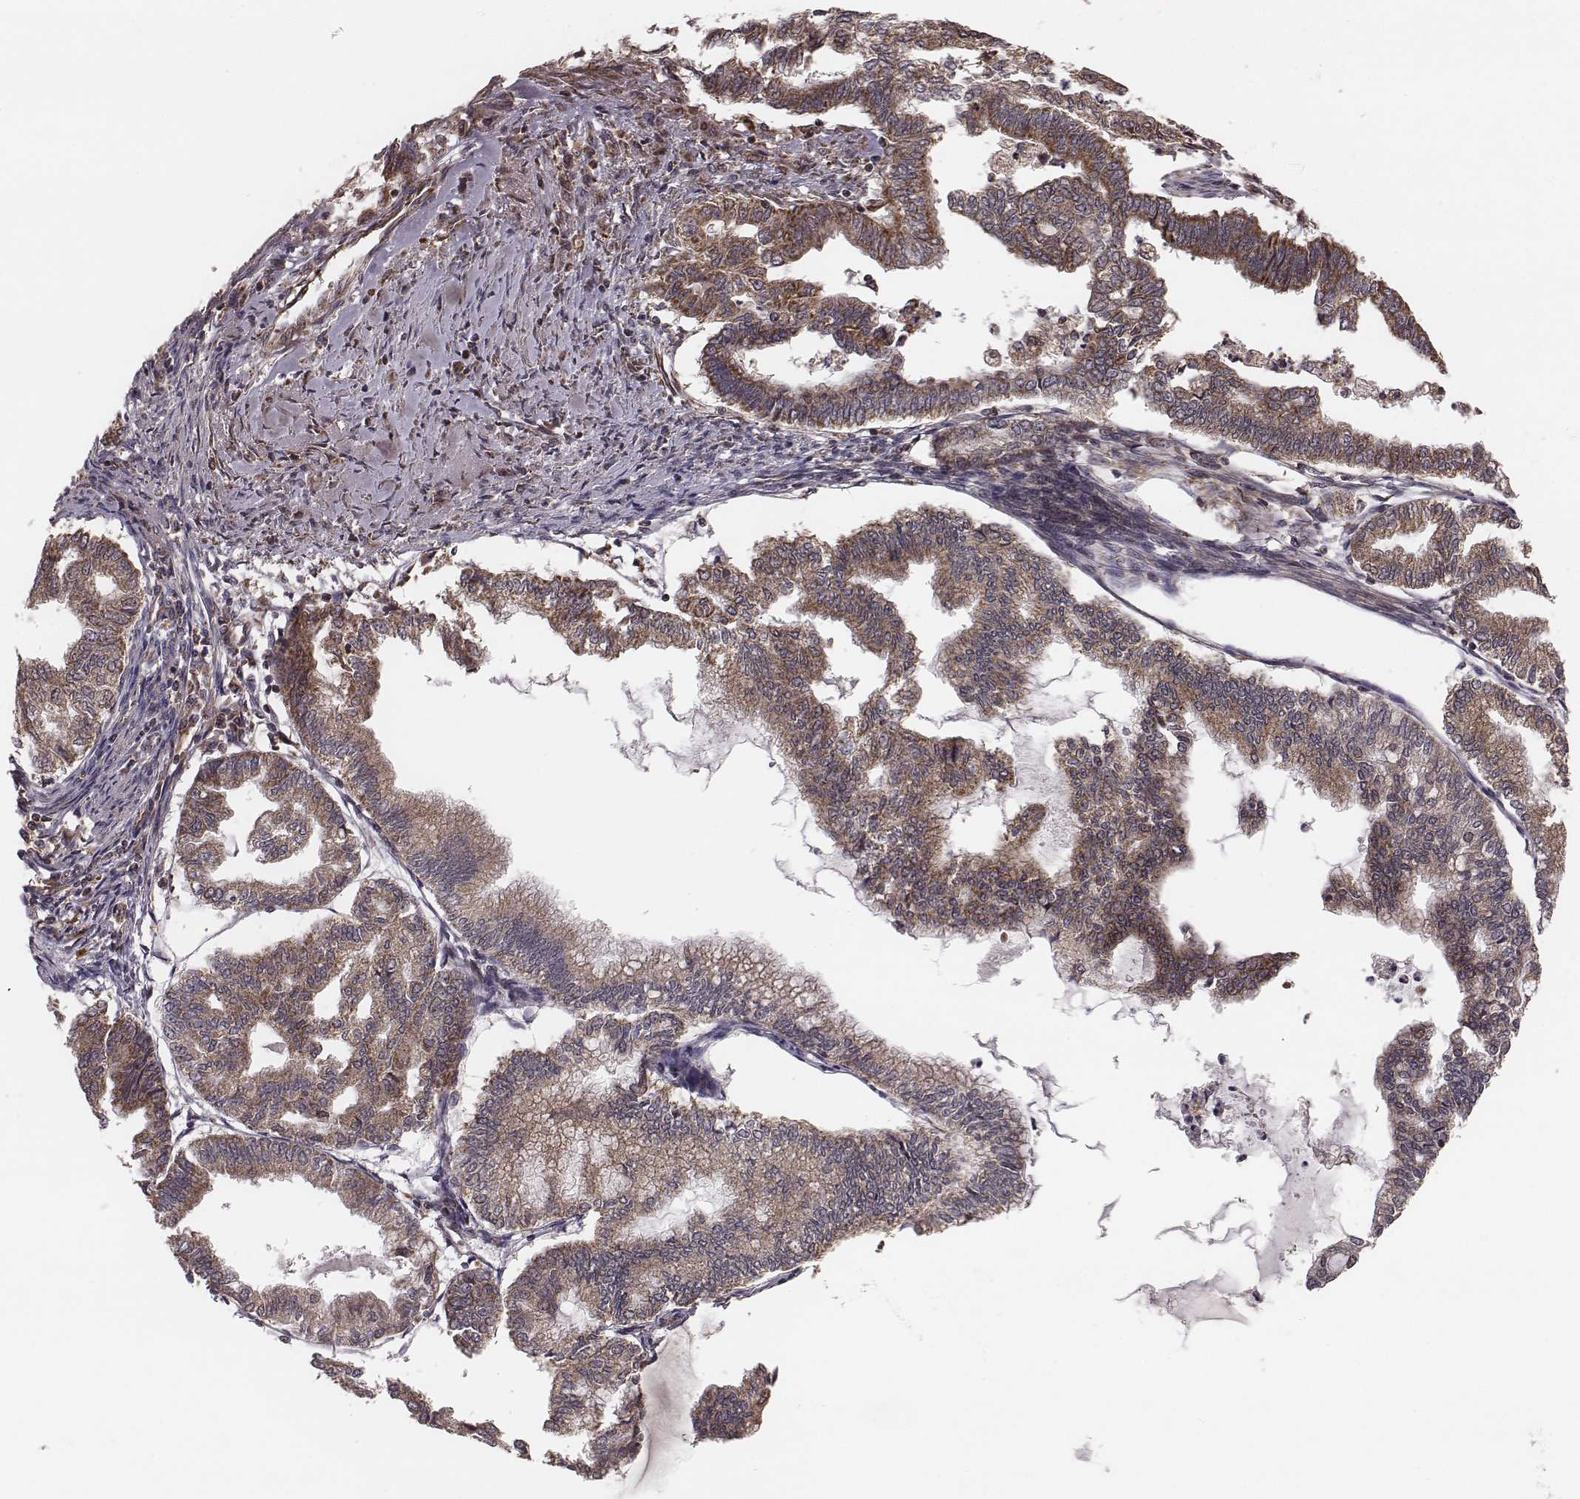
{"staining": {"intensity": "moderate", "quantity": ">75%", "location": "cytoplasmic/membranous"}, "tissue": "endometrial cancer", "cell_type": "Tumor cells", "image_type": "cancer", "snomed": [{"axis": "morphology", "description": "Adenocarcinoma, NOS"}, {"axis": "topography", "description": "Endometrium"}], "caption": "Tumor cells exhibit moderate cytoplasmic/membranous expression in about >75% of cells in adenocarcinoma (endometrial). Immunohistochemistry (ihc) stains the protein of interest in brown and the nuclei are stained blue.", "gene": "ZDHHC21", "patient": {"sex": "female", "age": 79}}